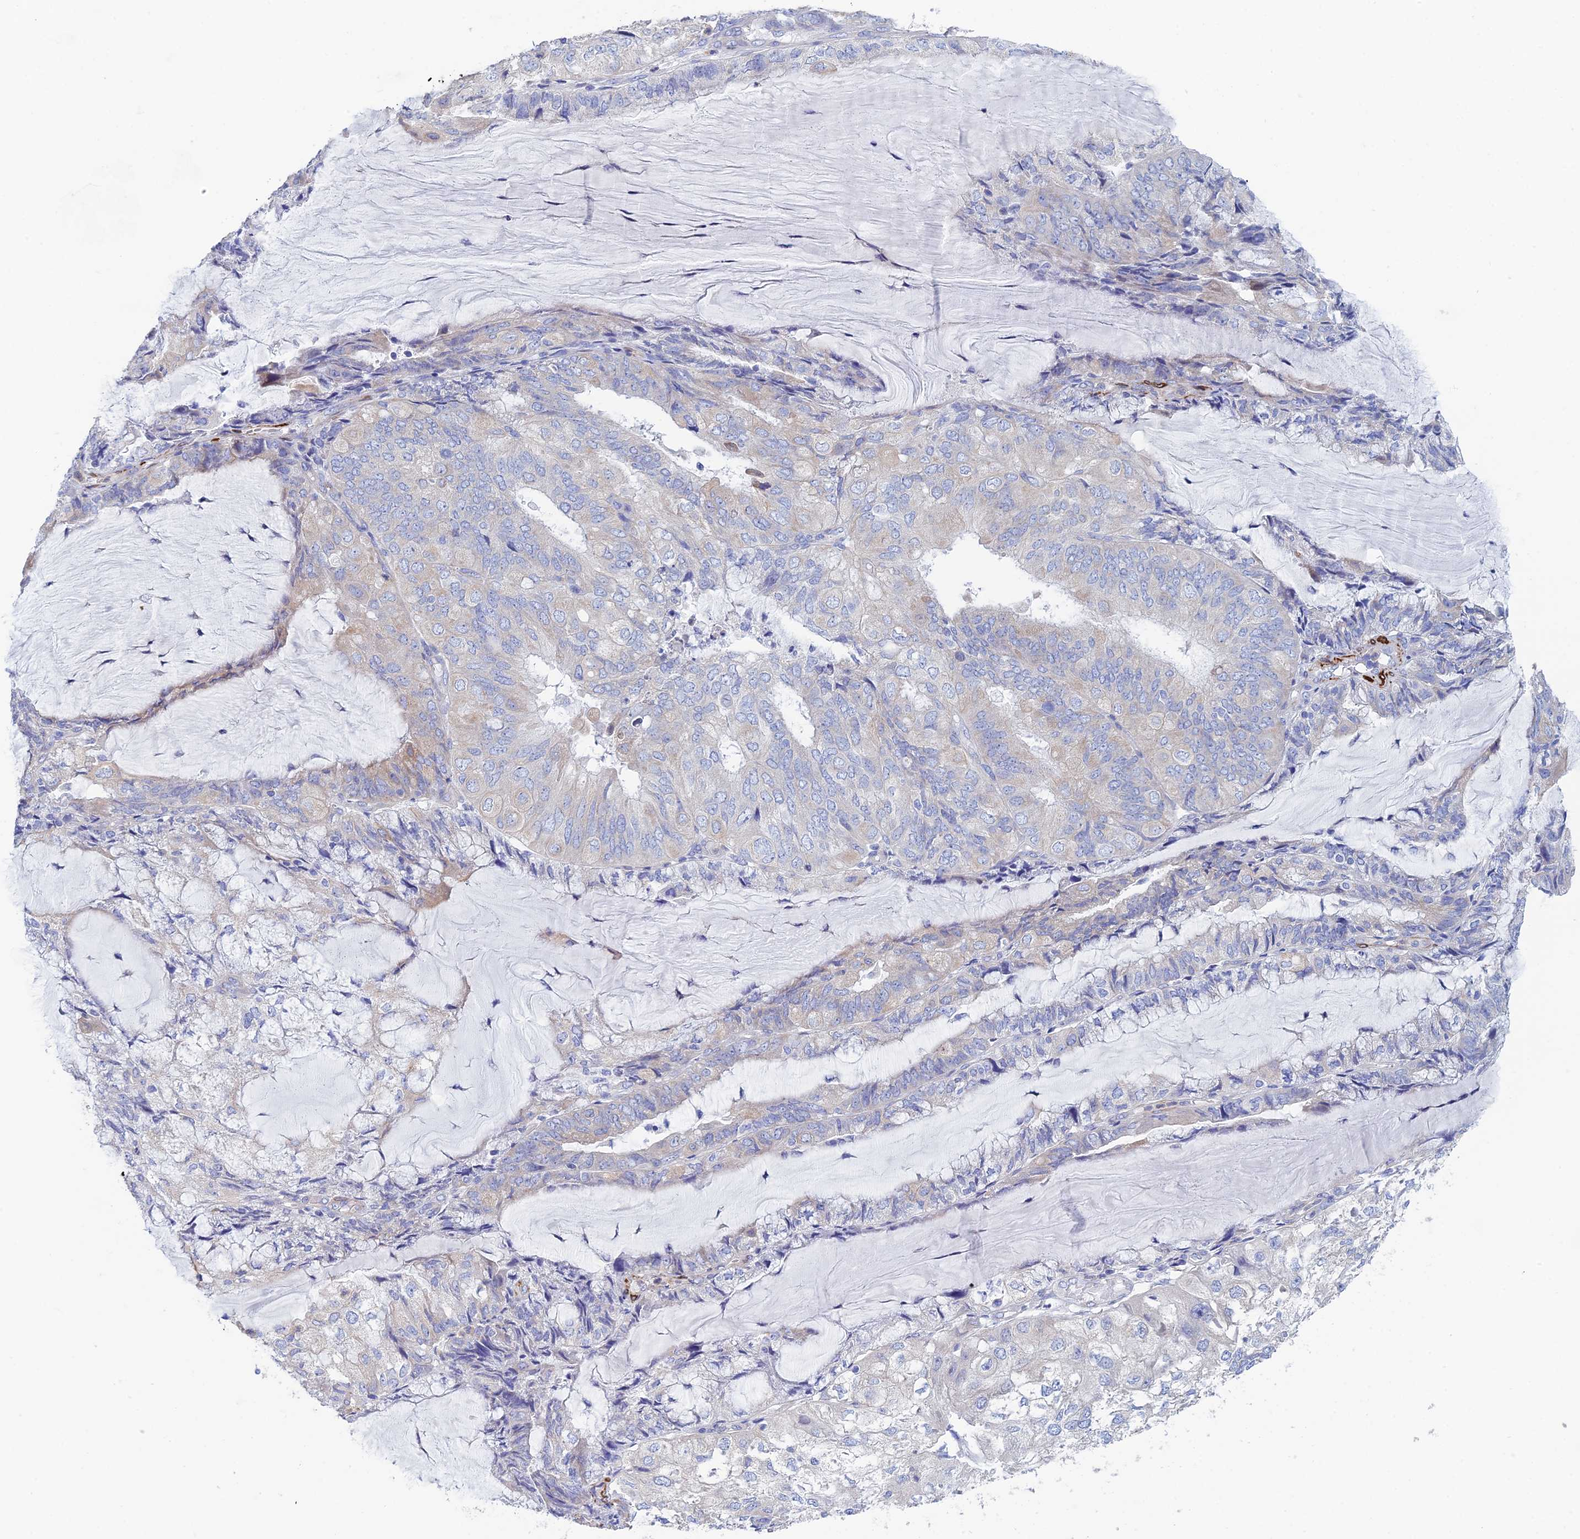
{"staining": {"intensity": "weak", "quantity": "<25%", "location": "cytoplasmic/membranous"}, "tissue": "endometrial cancer", "cell_type": "Tumor cells", "image_type": "cancer", "snomed": [{"axis": "morphology", "description": "Adenocarcinoma, NOS"}, {"axis": "topography", "description": "Endometrium"}], "caption": "Immunohistochemical staining of adenocarcinoma (endometrial) shows no significant positivity in tumor cells. (Stains: DAB IHC with hematoxylin counter stain, Microscopy: brightfield microscopy at high magnification).", "gene": "PCDHA8", "patient": {"sex": "female", "age": 81}}